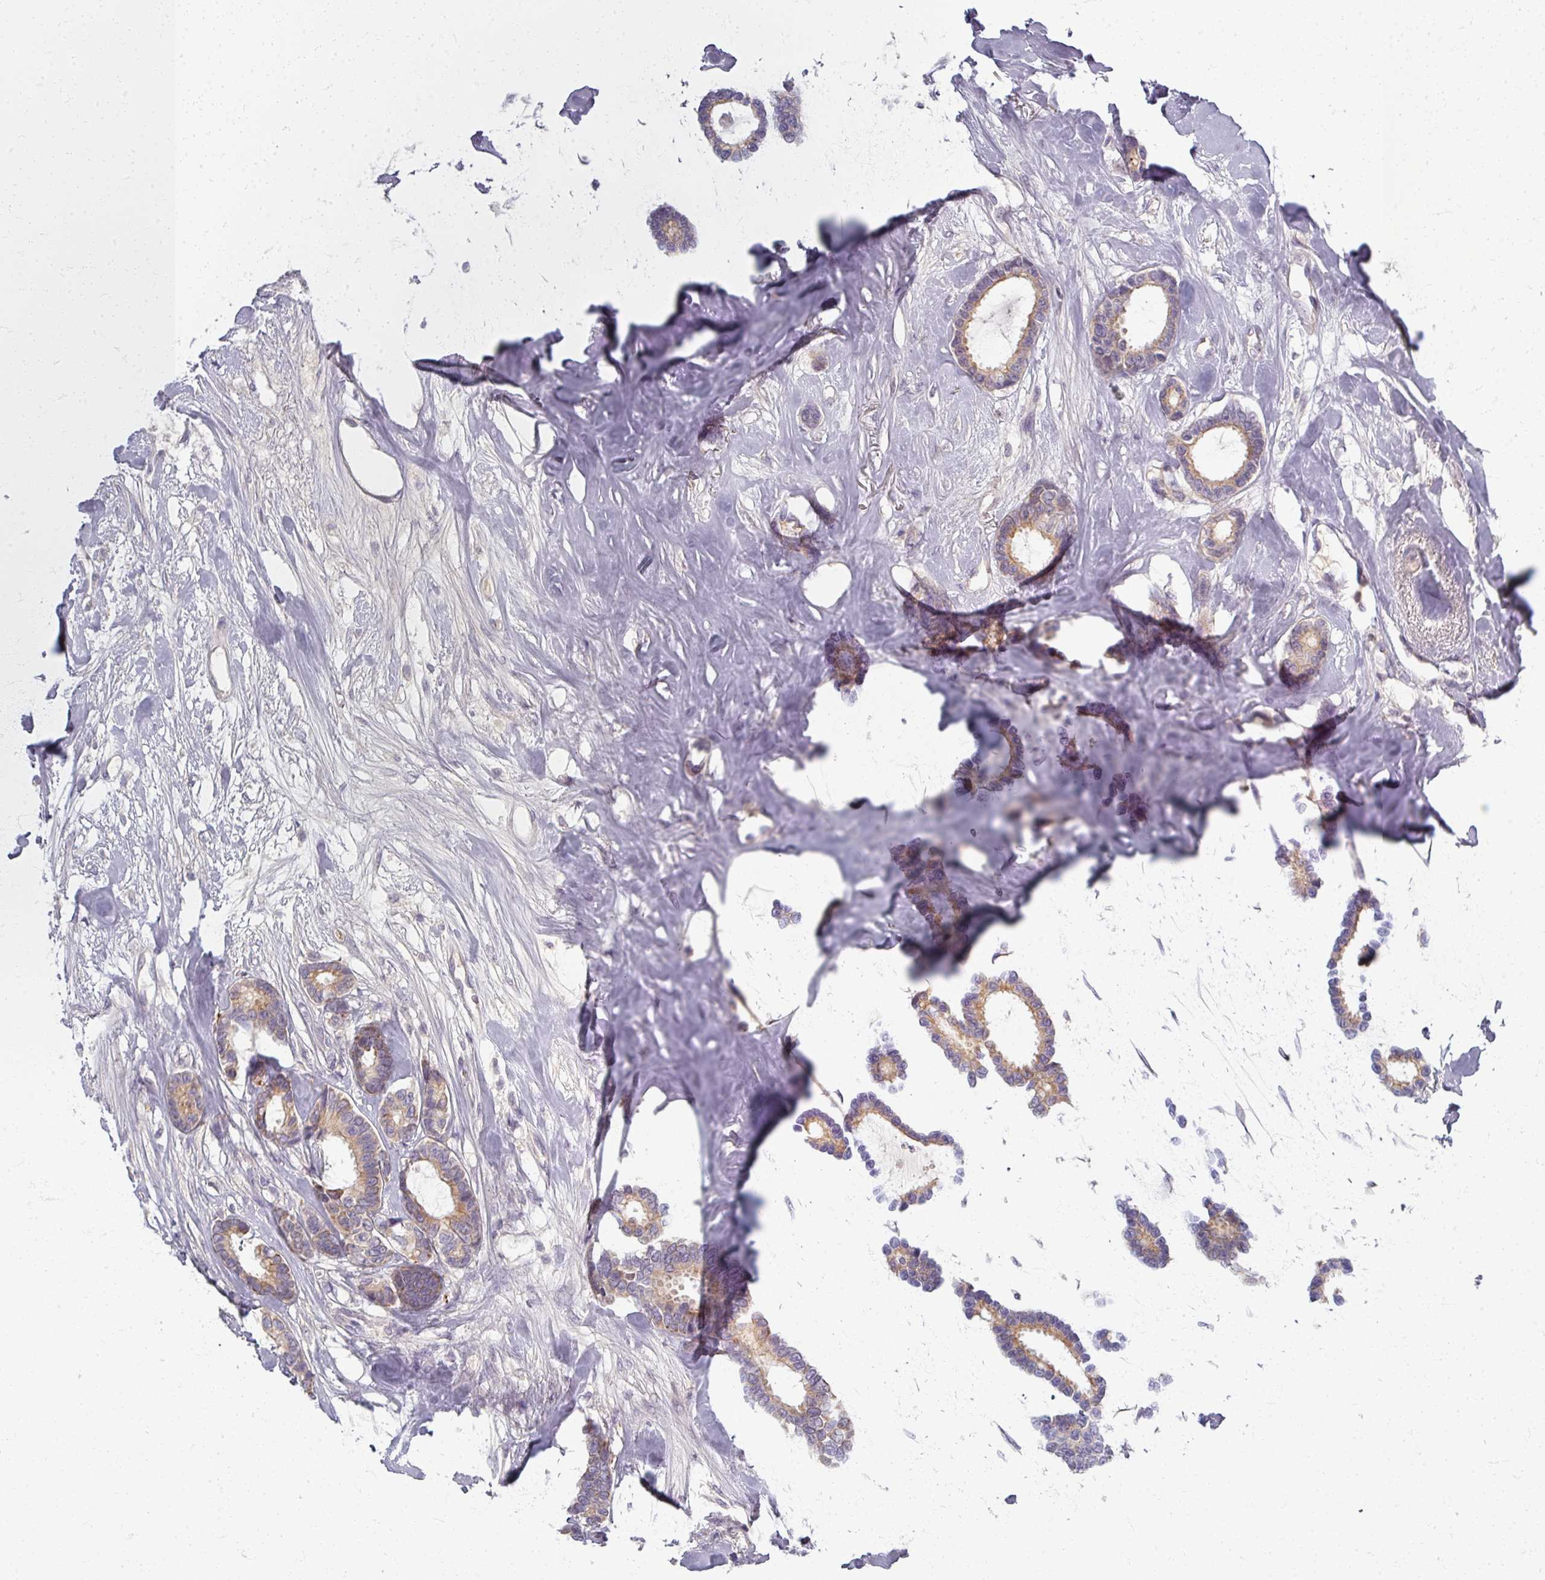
{"staining": {"intensity": "moderate", "quantity": "<25%", "location": "cytoplasmic/membranous"}, "tissue": "breast cancer", "cell_type": "Tumor cells", "image_type": "cancer", "snomed": [{"axis": "morphology", "description": "Duct carcinoma"}, {"axis": "topography", "description": "Breast"}], "caption": "Invasive ductal carcinoma (breast) tissue shows moderate cytoplasmic/membranous staining in about <25% of tumor cells", "gene": "TTLL7", "patient": {"sex": "female", "age": 87}}